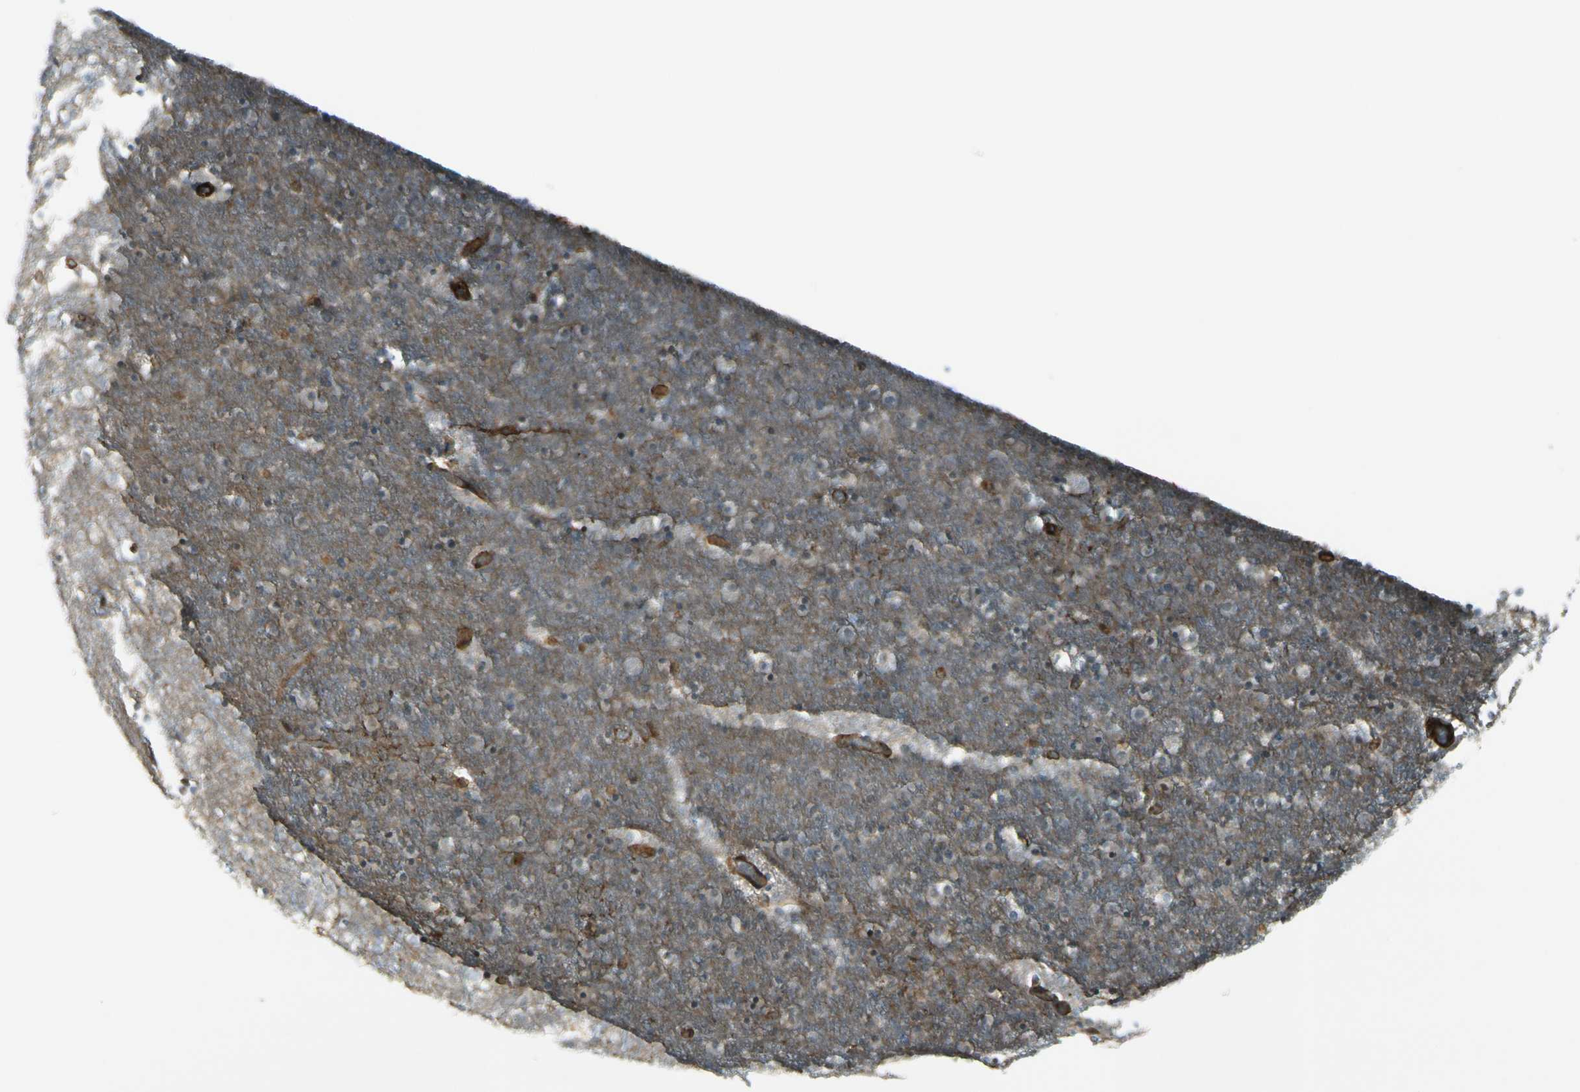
{"staining": {"intensity": "negative", "quantity": "none", "location": "none"}, "tissue": "caudate", "cell_type": "Glial cells", "image_type": "normal", "snomed": [{"axis": "morphology", "description": "Normal tissue, NOS"}, {"axis": "topography", "description": "Lateral ventricle wall"}], "caption": "This is an immunohistochemistry (IHC) histopathology image of benign human caudate. There is no expression in glial cells.", "gene": "MCAM", "patient": {"sex": "female", "age": 54}}